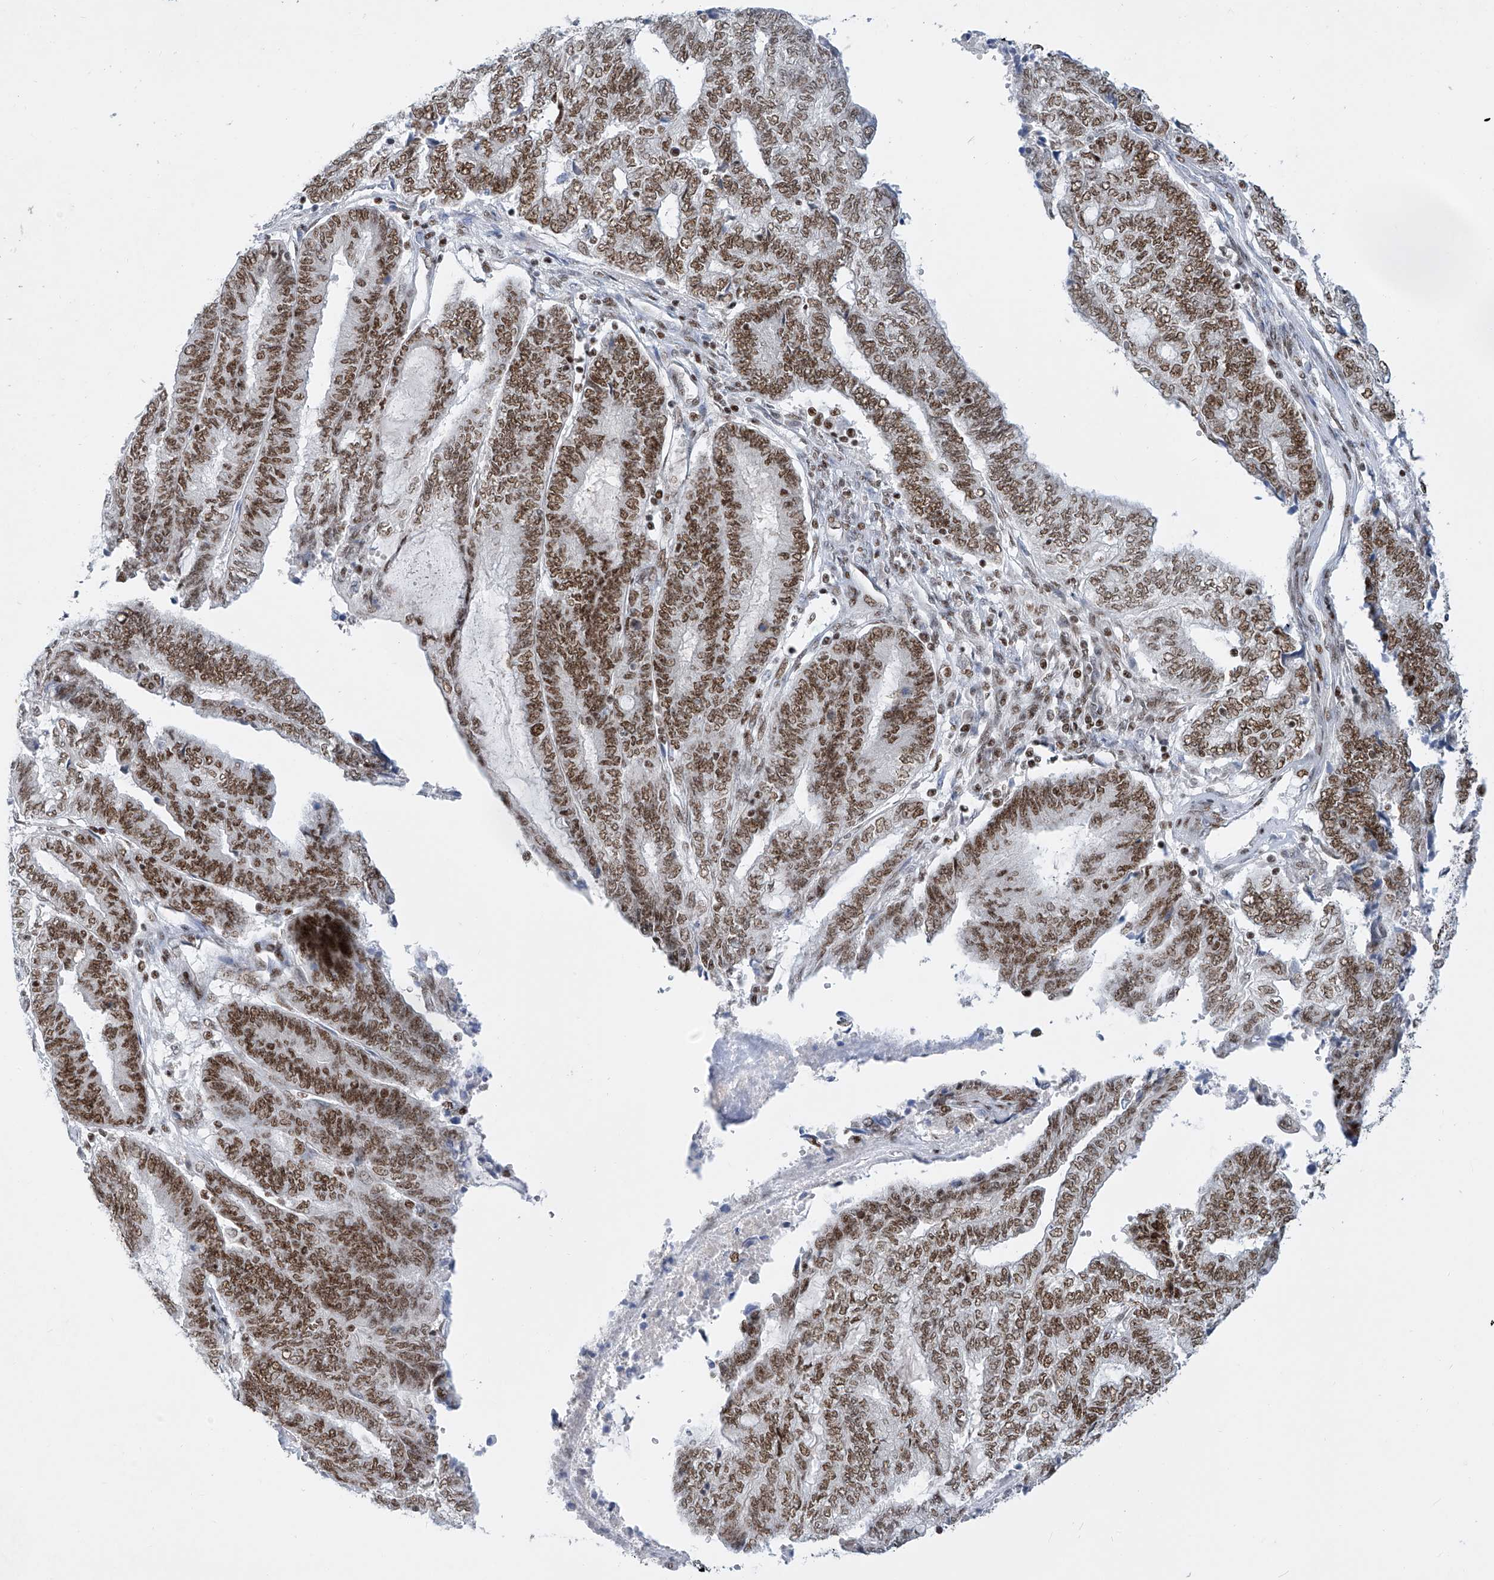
{"staining": {"intensity": "moderate", "quantity": ">75%", "location": "nuclear"}, "tissue": "endometrial cancer", "cell_type": "Tumor cells", "image_type": "cancer", "snomed": [{"axis": "morphology", "description": "Adenocarcinoma, NOS"}, {"axis": "topography", "description": "Uterus"}, {"axis": "topography", "description": "Endometrium"}], "caption": "High-magnification brightfield microscopy of adenocarcinoma (endometrial) stained with DAB (3,3'-diaminobenzidine) (brown) and counterstained with hematoxylin (blue). tumor cells exhibit moderate nuclear expression is seen in about>75% of cells.", "gene": "TAF4", "patient": {"sex": "female", "age": 70}}